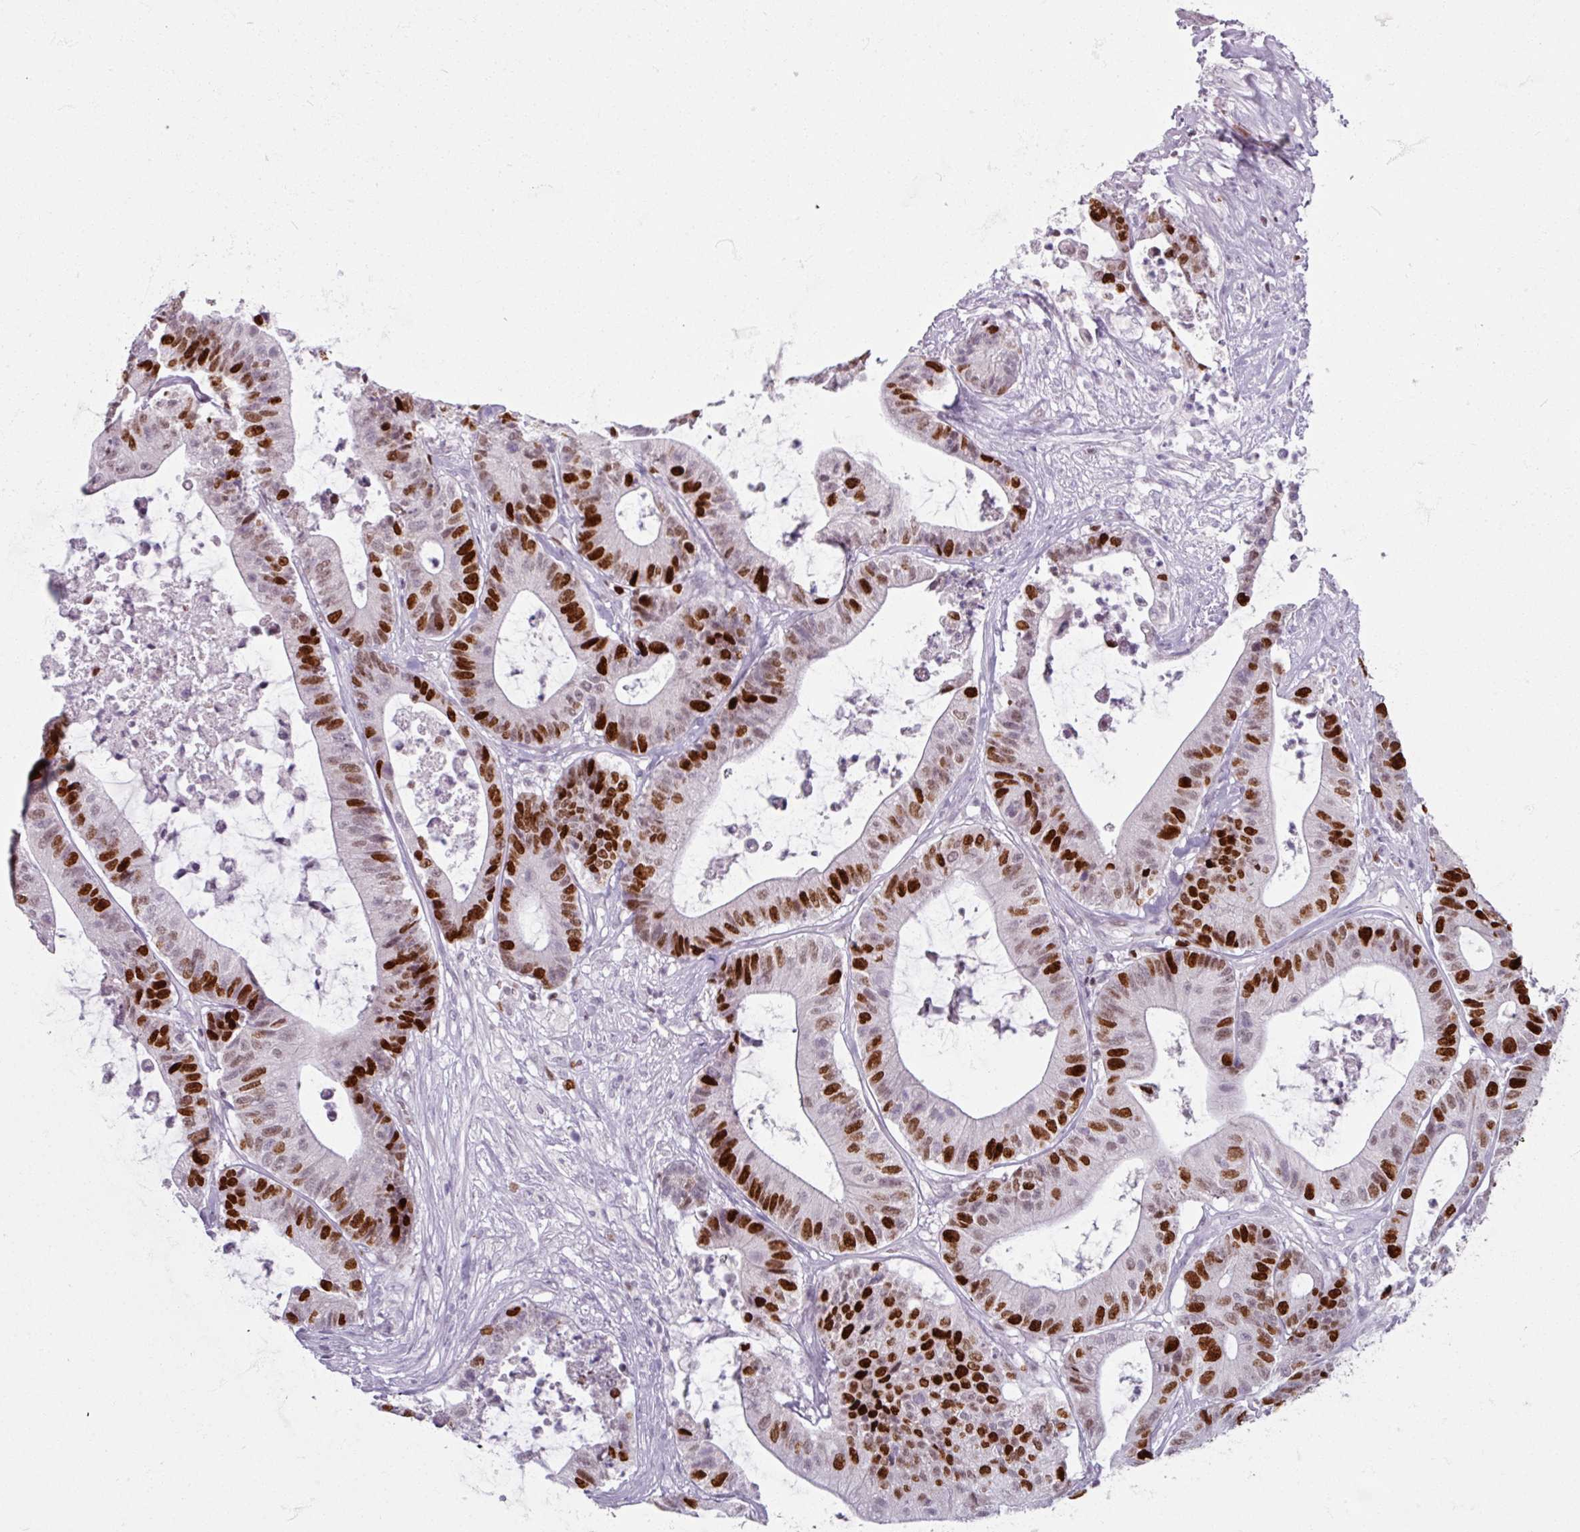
{"staining": {"intensity": "strong", "quantity": "25%-75%", "location": "nuclear"}, "tissue": "colorectal cancer", "cell_type": "Tumor cells", "image_type": "cancer", "snomed": [{"axis": "morphology", "description": "Adenocarcinoma, NOS"}, {"axis": "topography", "description": "Colon"}], "caption": "Strong nuclear staining for a protein is identified in approximately 25%-75% of tumor cells of colorectal cancer (adenocarcinoma) using immunohistochemistry (IHC).", "gene": "ATAD2", "patient": {"sex": "female", "age": 84}}